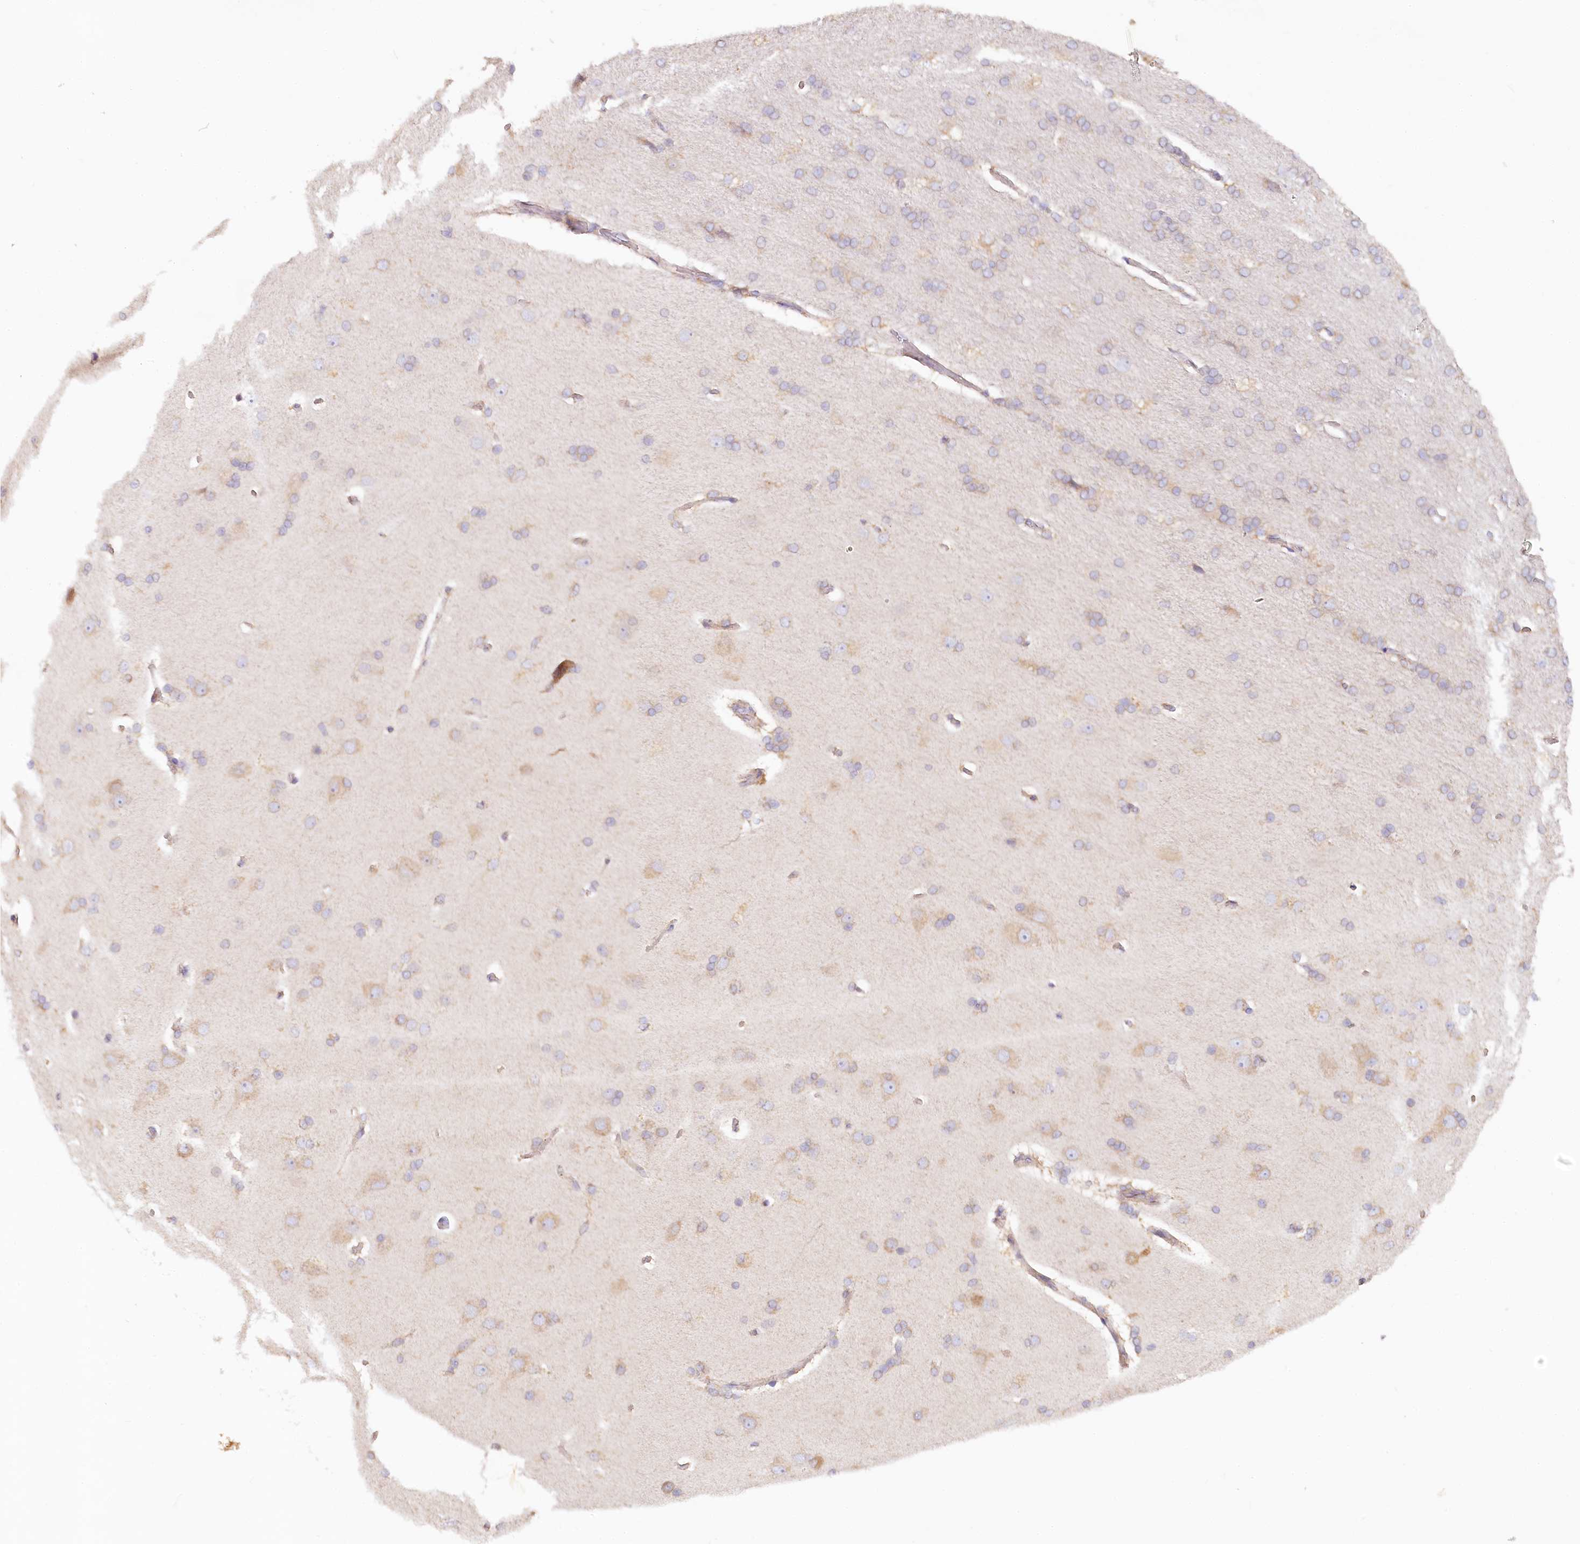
{"staining": {"intensity": "weak", "quantity": ">75%", "location": "cytoplasmic/membranous"}, "tissue": "cerebral cortex", "cell_type": "Endothelial cells", "image_type": "normal", "snomed": [{"axis": "morphology", "description": "Normal tissue, NOS"}, {"axis": "topography", "description": "Cerebral cortex"}], "caption": "This micrograph displays unremarkable cerebral cortex stained with immunohistochemistry to label a protein in brown. The cytoplasmic/membranous of endothelial cells show weak positivity for the protein. Nuclei are counter-stained blue.", "gene": "PAIP2", "patient": {"sex": "male", "age": 62}}